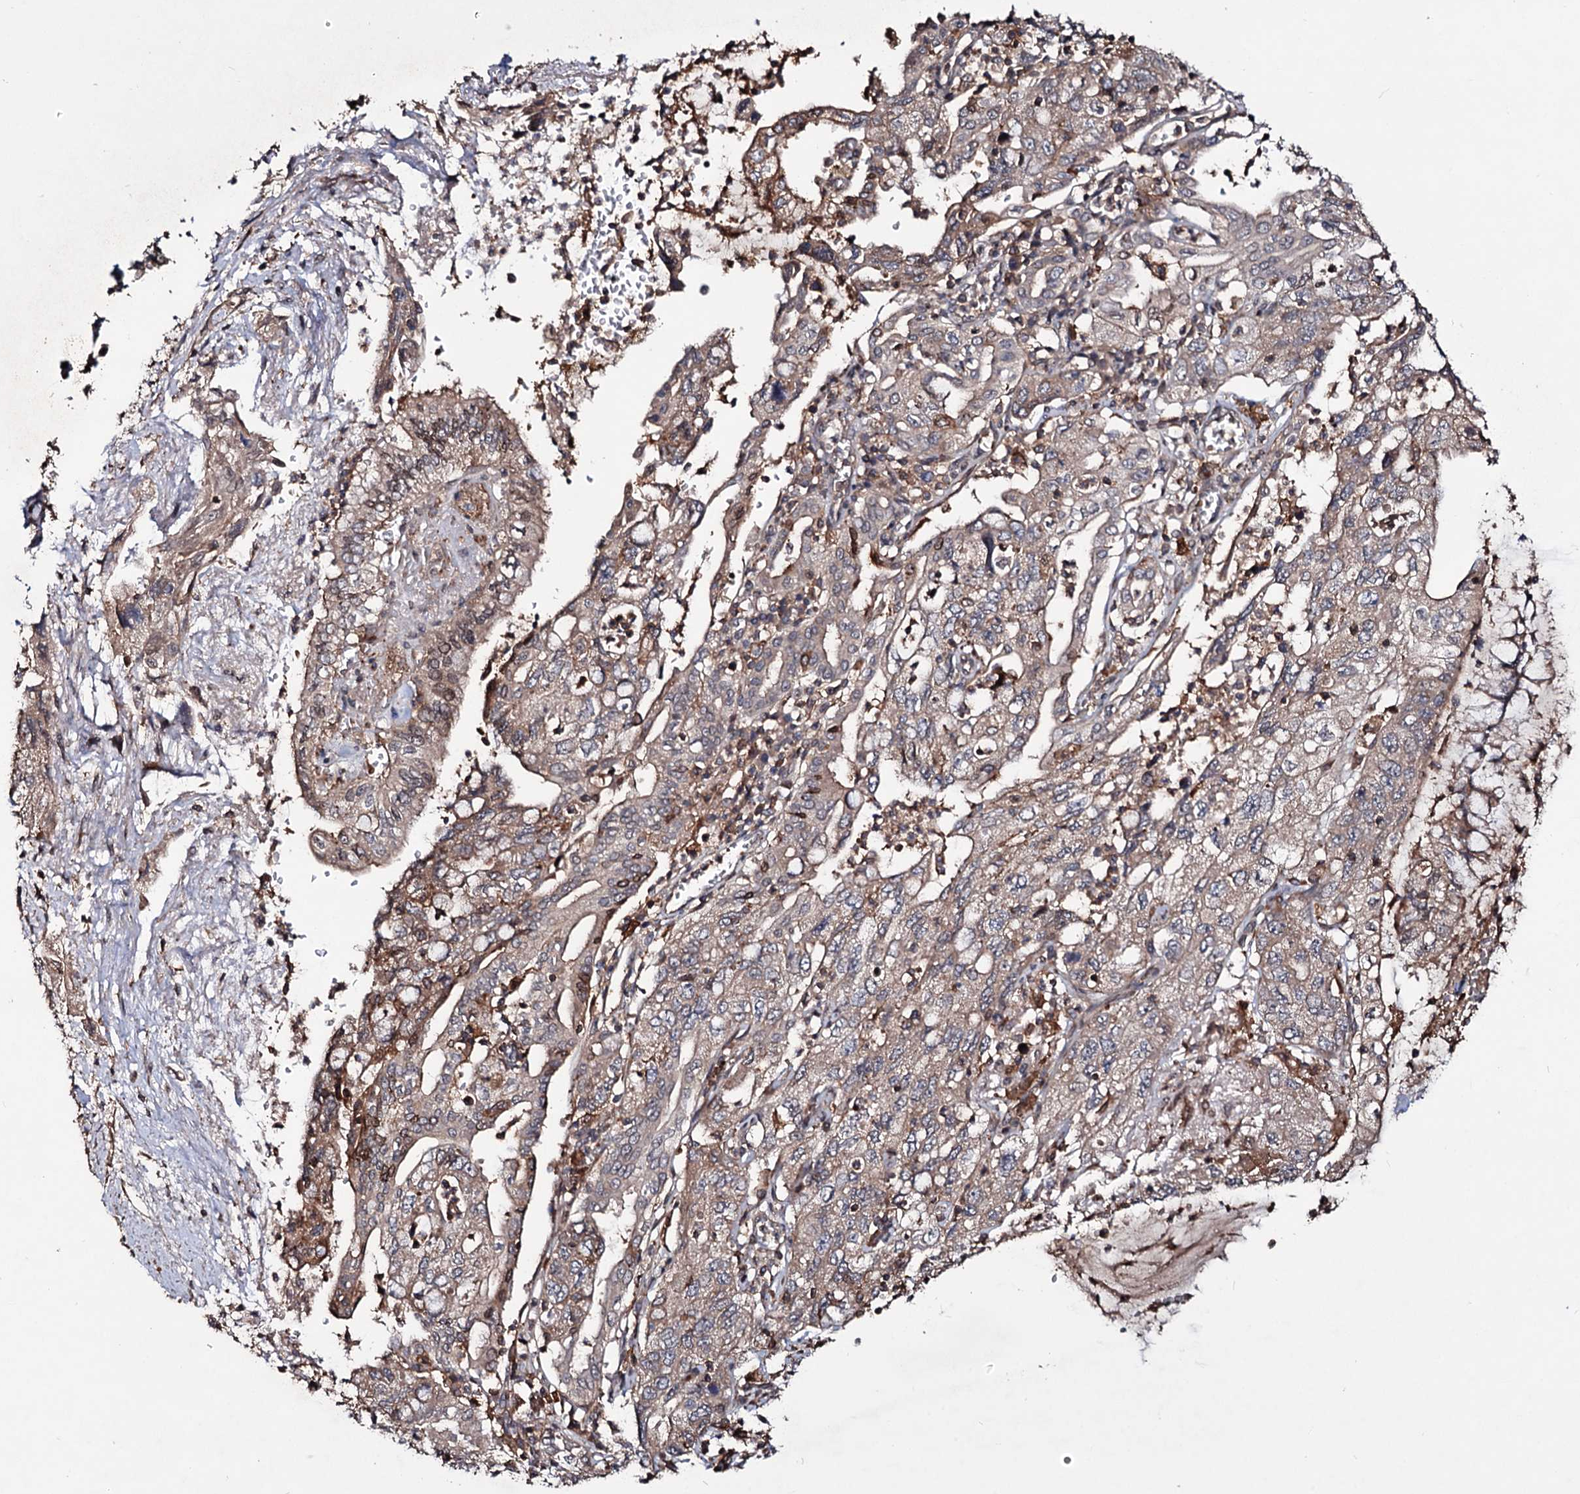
{"staining": {"intensity": "weak", "quantity": ">75%", "location": "cytoplasmic/membranous"}, "tissue": "pancreatic cancer", "cell_type": "Tumor cells", "image_type": "cancer", "snomed": [{"axis": "morphology", "description": "Adenocarcinoma, NOS"}, {"axis": "topography", "description": "Pancreas"}], "caption": "A micrograph showing weak cytoplasmic/membranous expression in about >75% of tumor cells in adenocarcinoma (pancreatic), as visualized by brown immunohistochemical staining.", "gene": "GRIP1", "patient": {"sex": "female", "age": 73}}